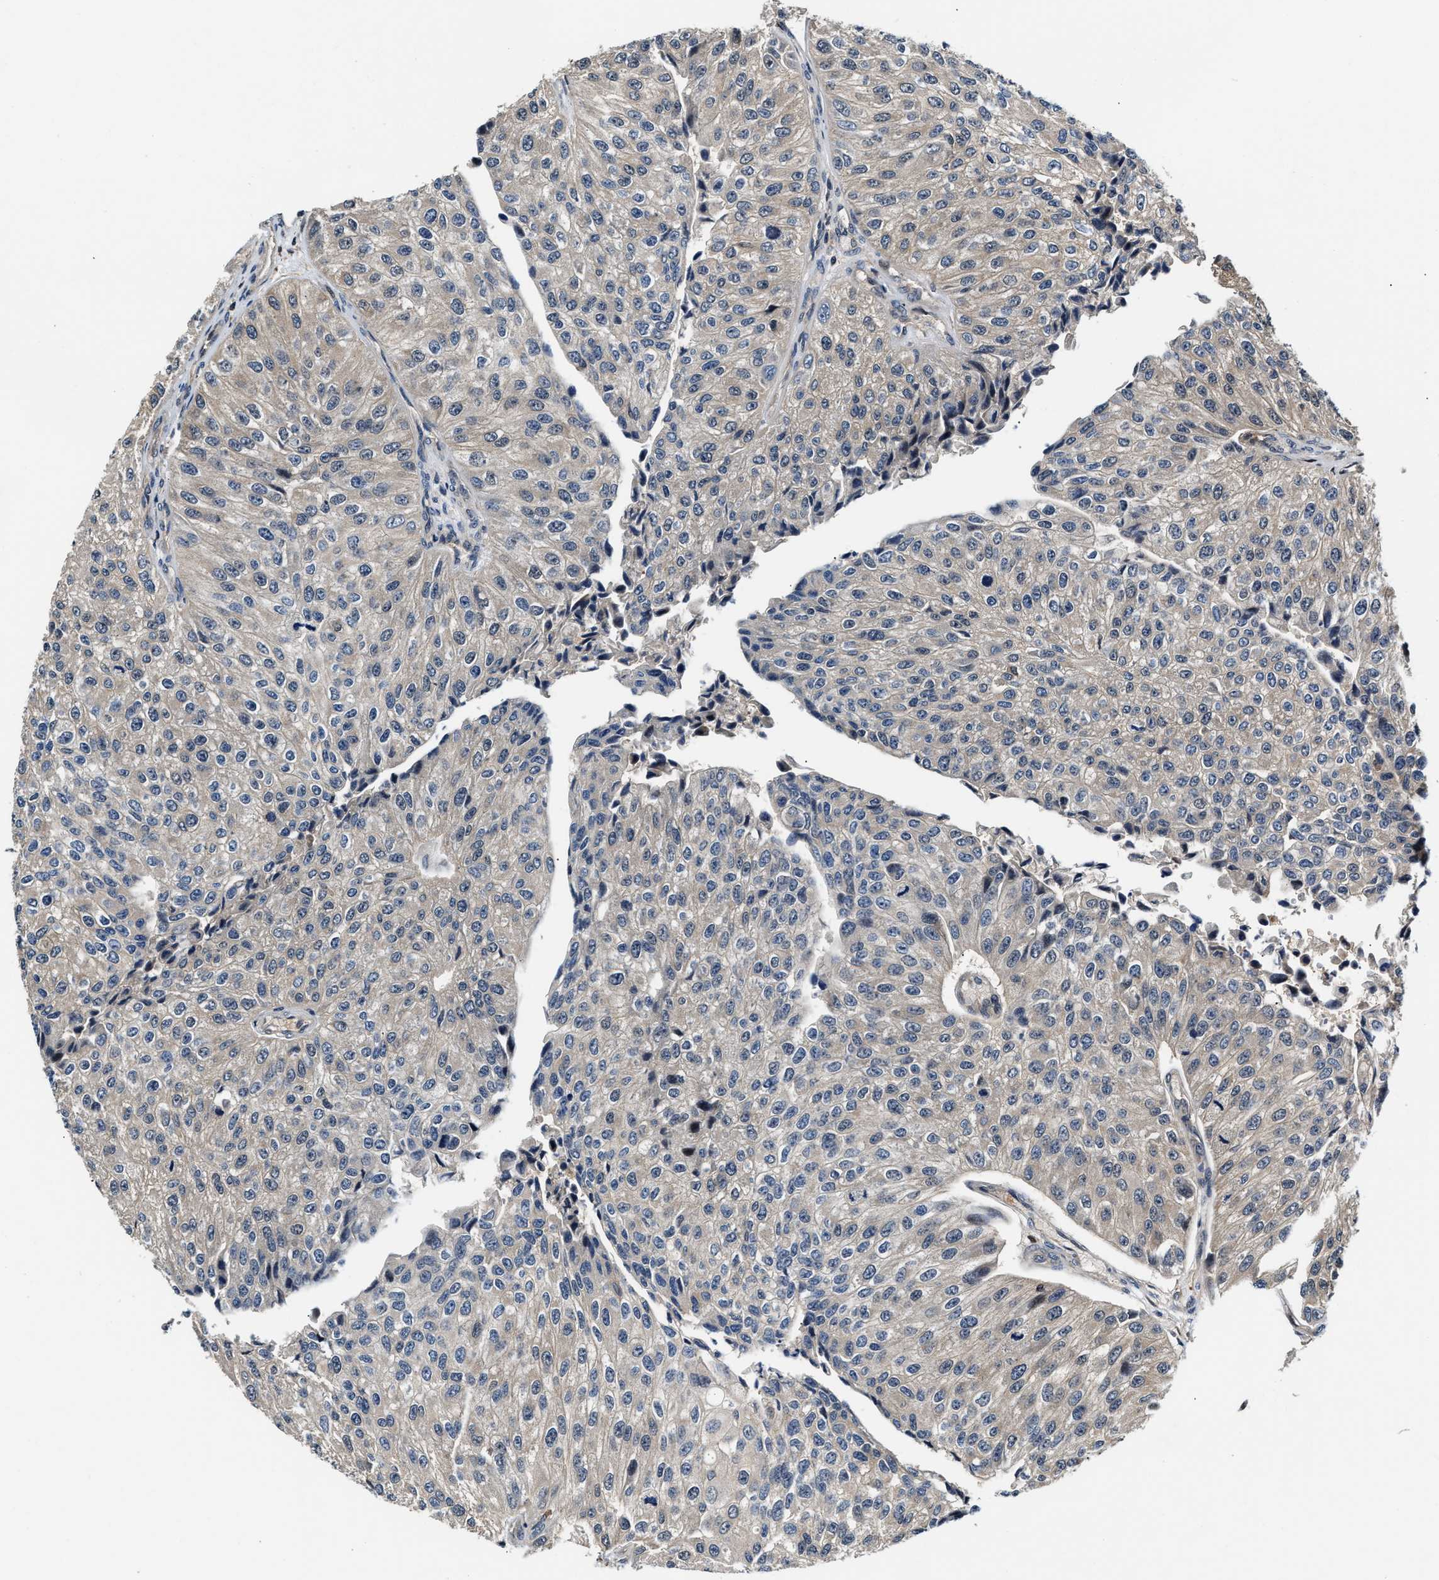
{"staining": {"intensity": "negative", "quantity": "none", "location": "none"}, "tissue": "urothelial cancer", "cell_type": "Tumor cells", "image_type": "cancer", "snomed": [{"axis": "morphology", "description": "Urothelial carcinoma, High grade"}, {"axis": "topography", "description": "Kidney"}, {"axis": "topography", "description": "Urinary bladder"}], "caption": "The micrograph reveals no staining of tumor cells in urothelial cancer.", "gene": "TUT7", "patient": {"sex": "male", "age": 77}}